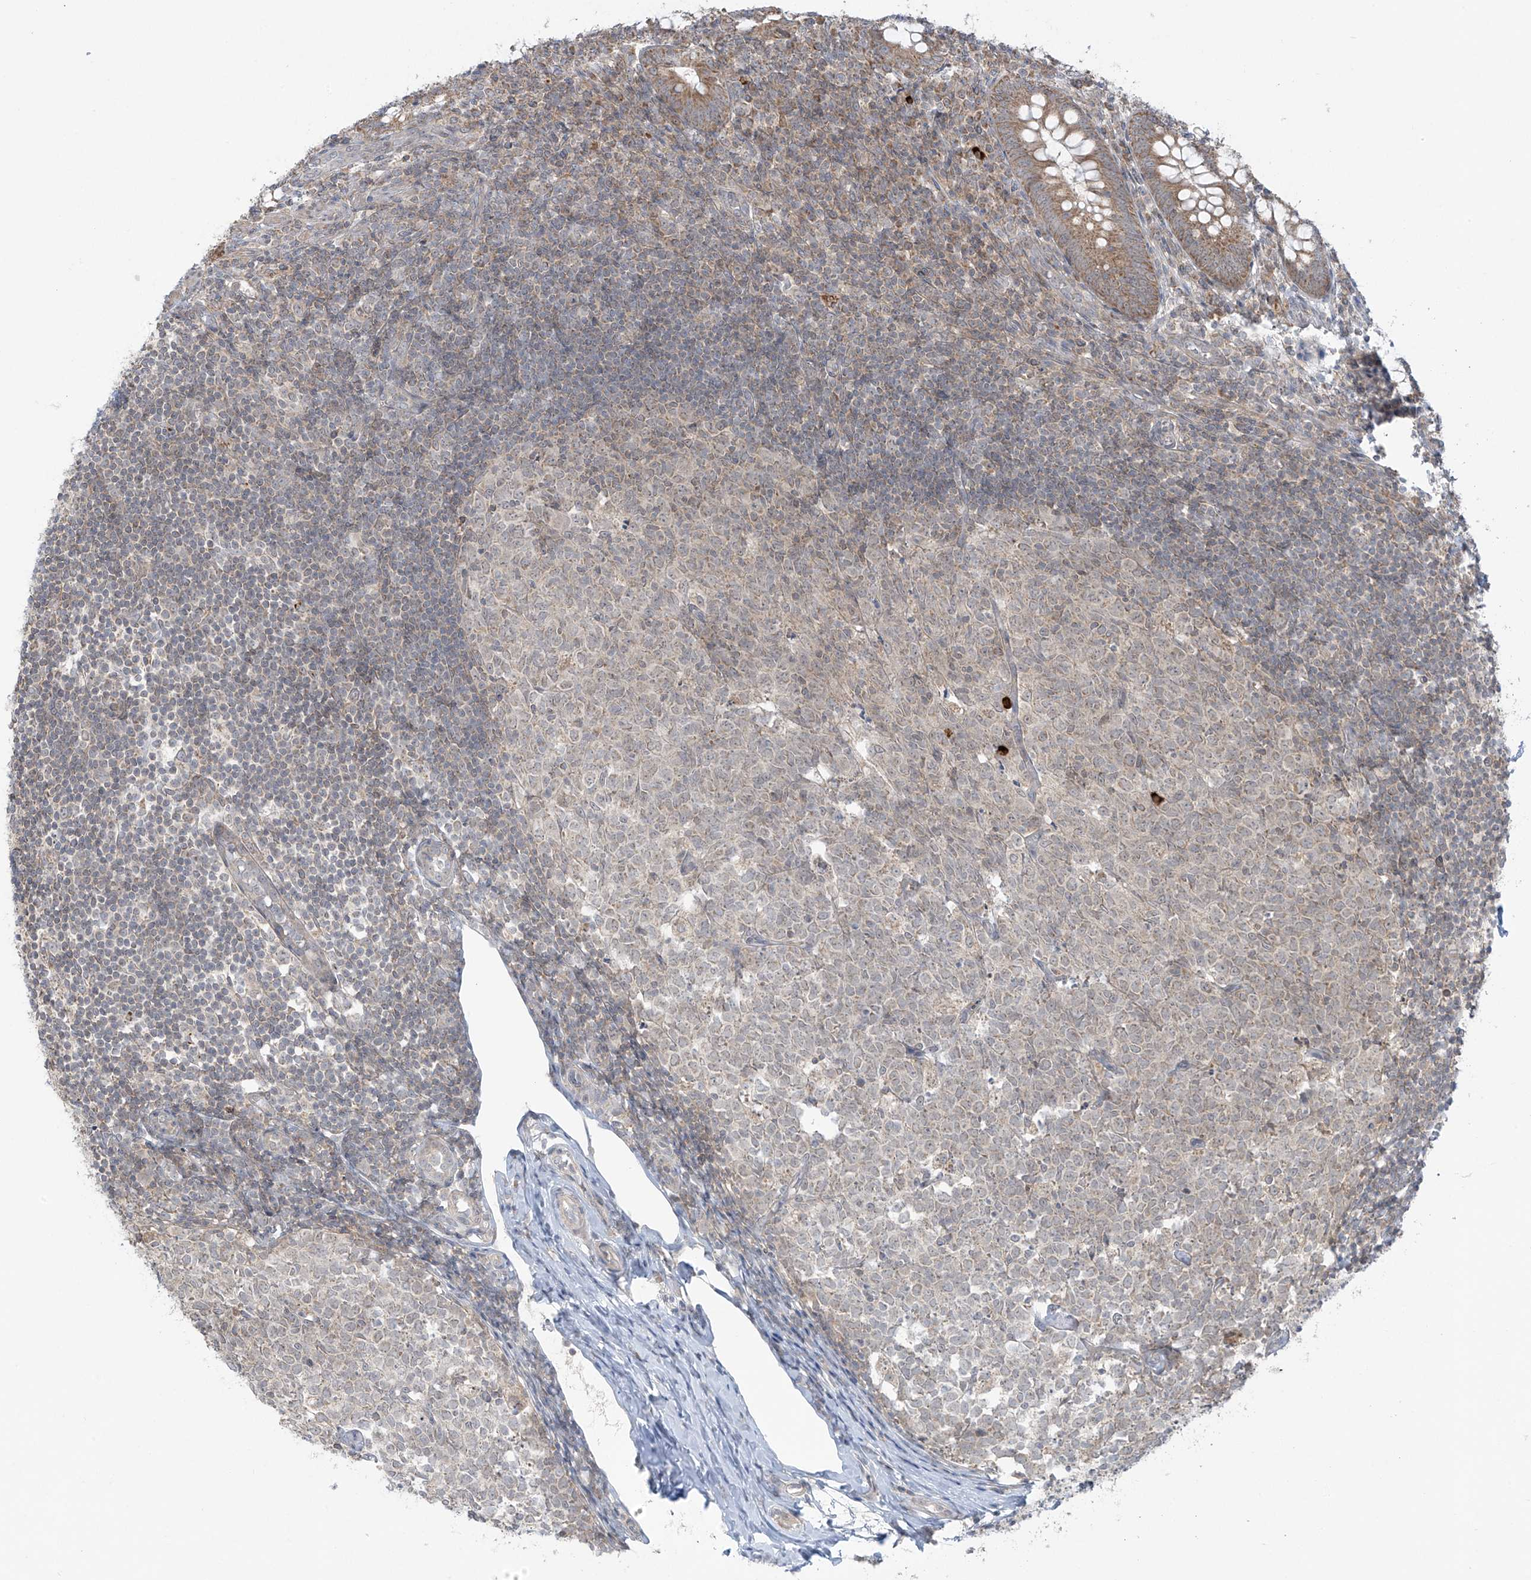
{"staining": {"intensity": "weak", "quantity": ">75%", "location": "cytoplasmic/membranous"}, "tissue": "appendix", "cell_type": "Glandular cells", "image_type": "normal", "snomed": [{"axis": "morphology", "description": "Normal tissue, NOS"}, {"axis": "topography", "description": "Appendix"}], "caption": "Immunohistochemistry (DAB (3,3'-diaminobenzidine)) staining of normal appendix displays weak cytoplasmic/membranous protein expression in about >75% of glandular cells.", "gene": "HDDC2", "patient": {"sex": "male", "age": 14}}